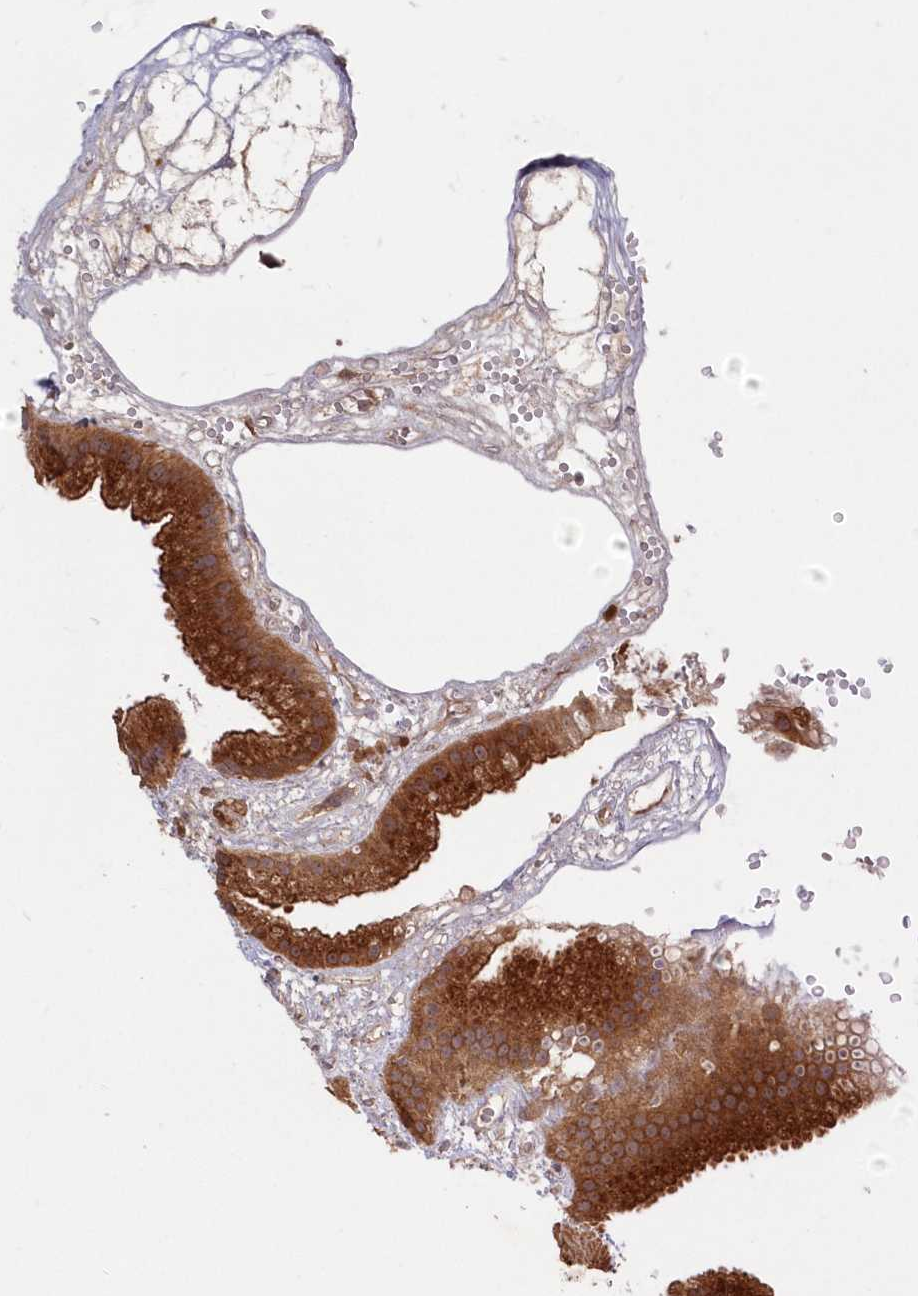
{"staining": {"intensity": "strong", "quantity": ">75%", "location": "cytoplasmic/membranous"}, "tissue": "gallbladder", "cell_type": "Glandular cells", "image_type": "normal", "snomed": [{"axis": "morphology", "description": "Normal tissue, NOS"}, {"axis": "topography", "description": "Gallbladder"}], "caption": "IHC photomicrograph of benign gallbladder: human gallbladder stained using immunohistochemistry (IHC) displays high levels of strong protein expression localized specifically in the cytoplasmic/membranous of glandular cells, appearing as a cytoplasmic/membranous brown color.", "gene": "TBCA", "patient": {"sex": "female", "age": 64}}